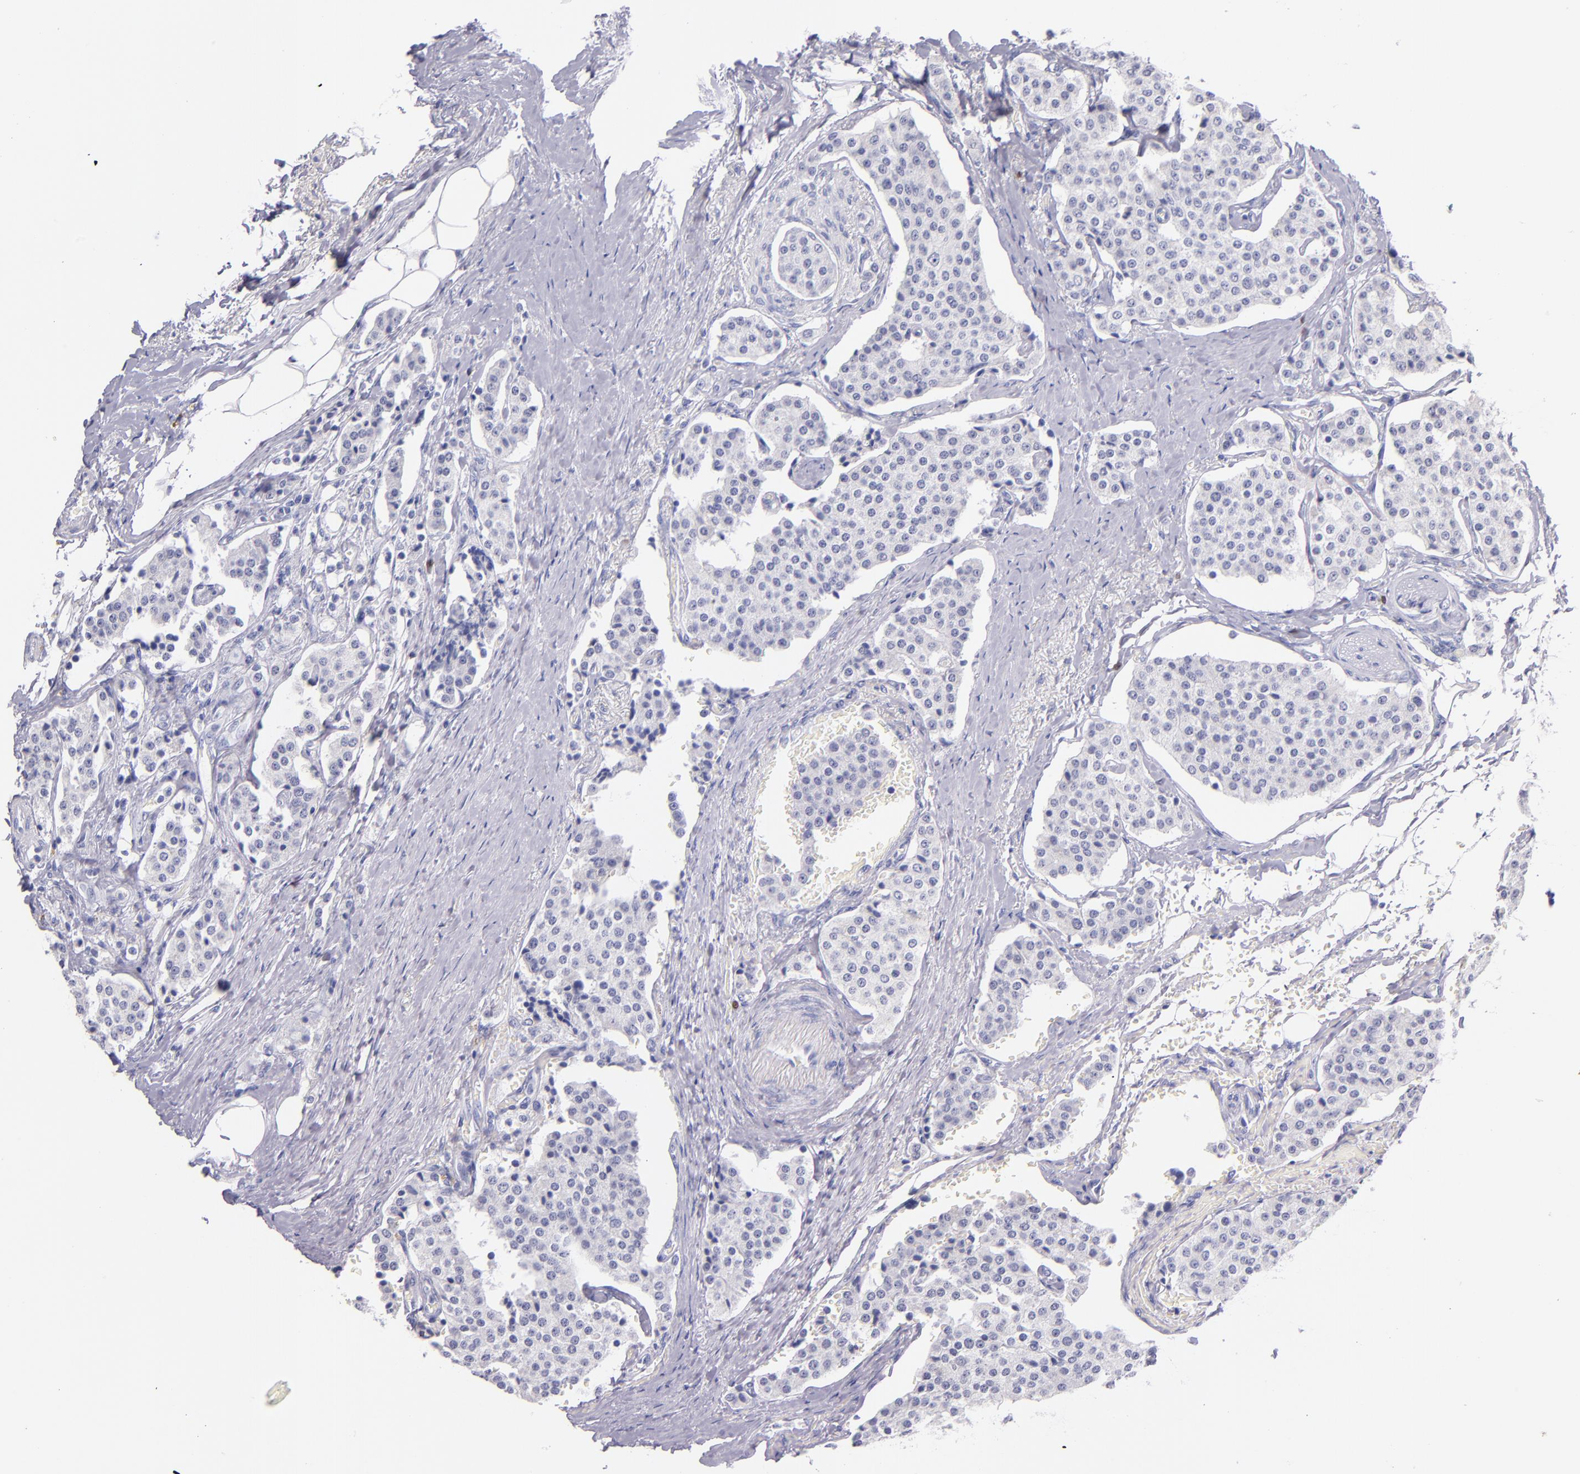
{"staining": {"intensity": "negative", "quantity": "none", "location": "none"}, "tissue": "carcinoid", "cell_type": "Tumor cells", "image_type": "cancer", "snomed": [{"axis": "morphology", "description": "Carcinoid, malignant, NOS"}, {"axis": "topography", "description": "Colon"}], "caption": "High power microscopy photomicrograph of an immunohistochemistry (IHC) micrograph of carcinoid, revealing no significant positivity in tumor cells. Brightfield microscopy of immunohistochemistry stained with DAB (brown) and hematoxylin (blue), captured at high magnification.", "gene": "IRF4", "patient": {"sex": "female", "age": 61}}